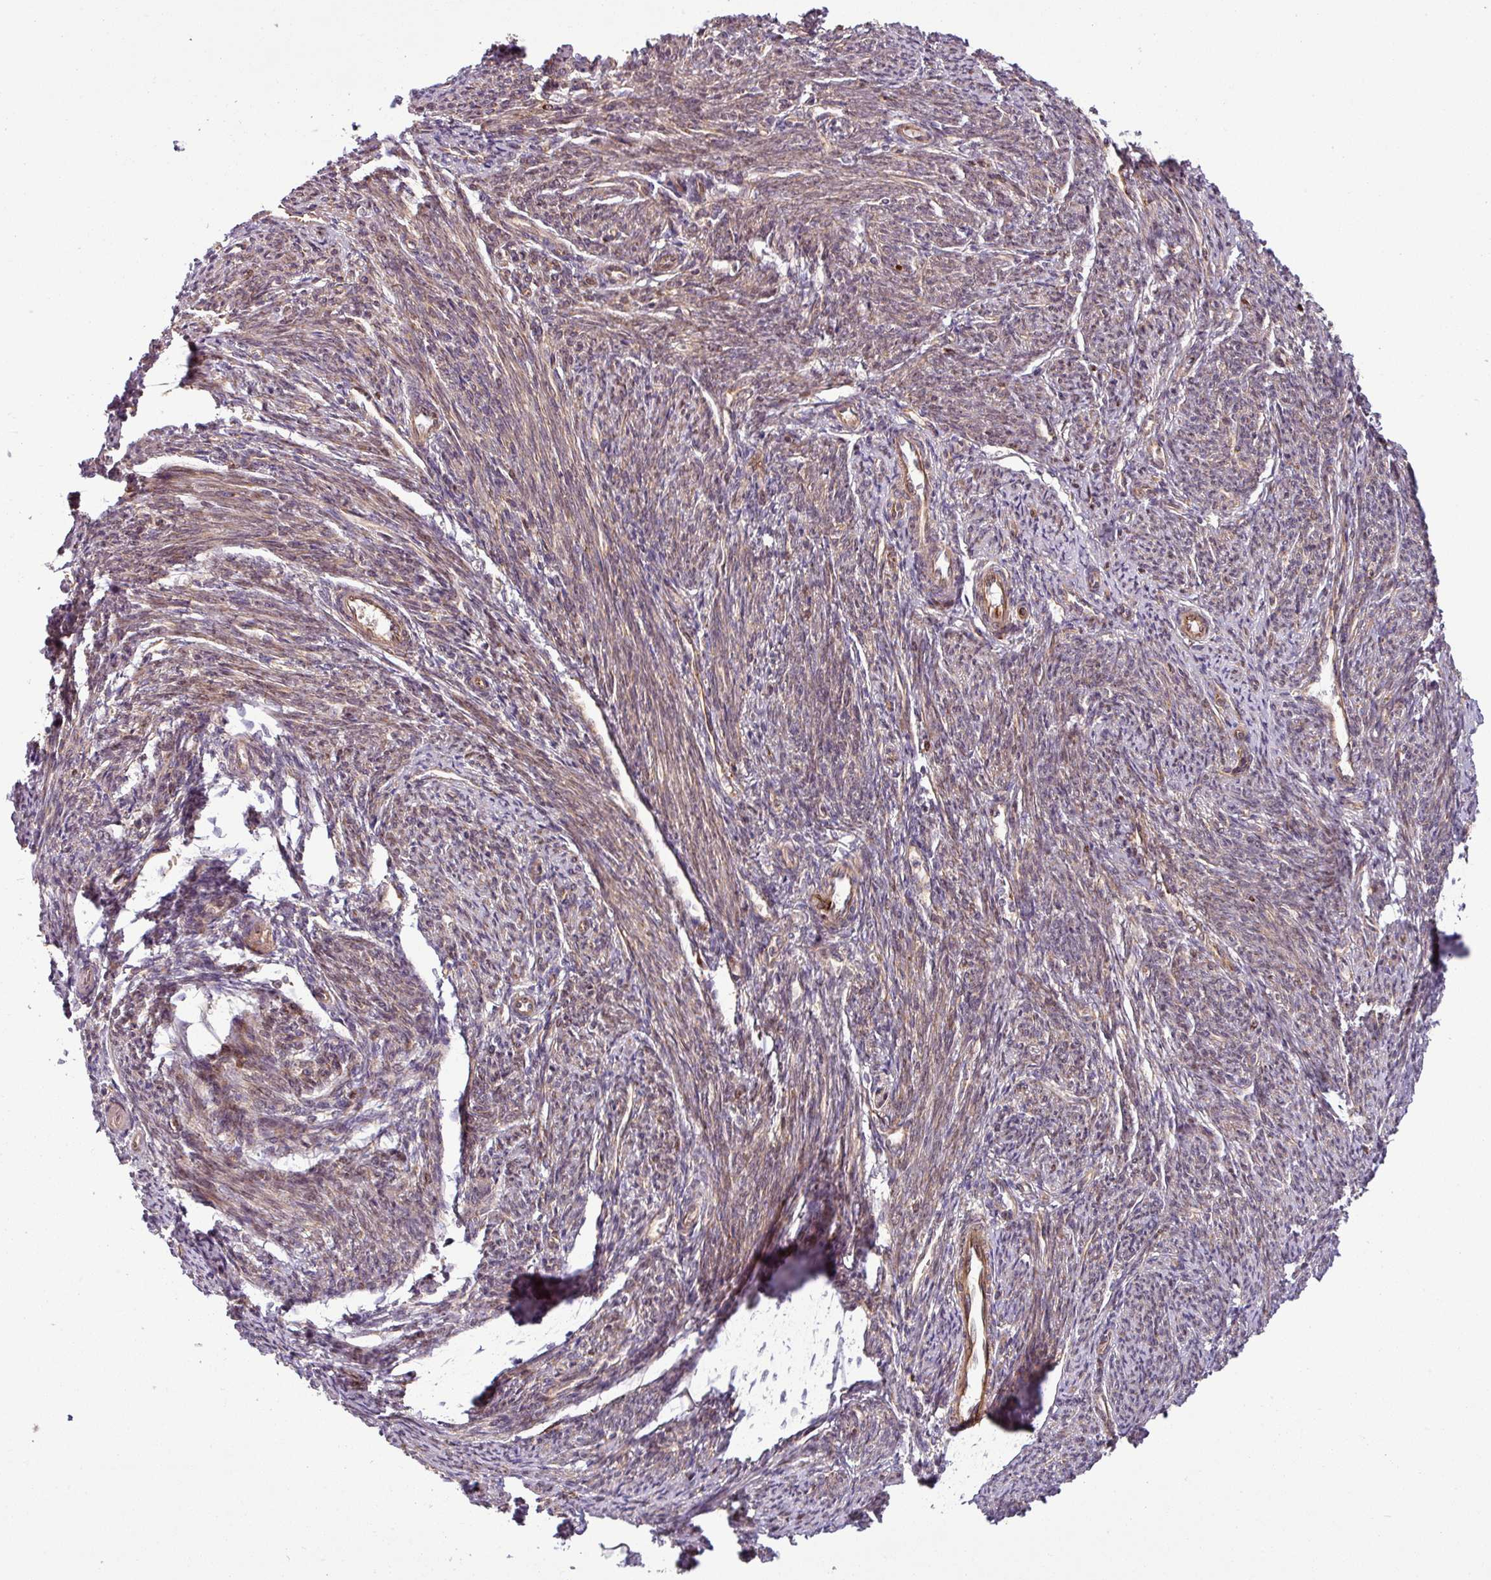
{"staining": {"intensity": "strong", "quantity": ">75%", "location": "cytoplasmic/membranous"}, "tissue": "smooth muscle", "cell_type": "Smooth muscle cells", "image_type": "normal", "snomed": [{"axis": "morphology", "description": "Normal tissue, NOS"}, {"axis": "topography", "description": "Smooth muscle"}, {"axis": "topography", "description": "Fallopian tube"}], "caption": "A histopathology image of human smooth muscle stained for a protein shows strong cytoplasmic/membranous brown staining in smooth muscle cells. Ihc stains the protein in brown and the nuclei are stained blue.", "gene": "ART1", "patient": {"sex": "female", "age": 59}}